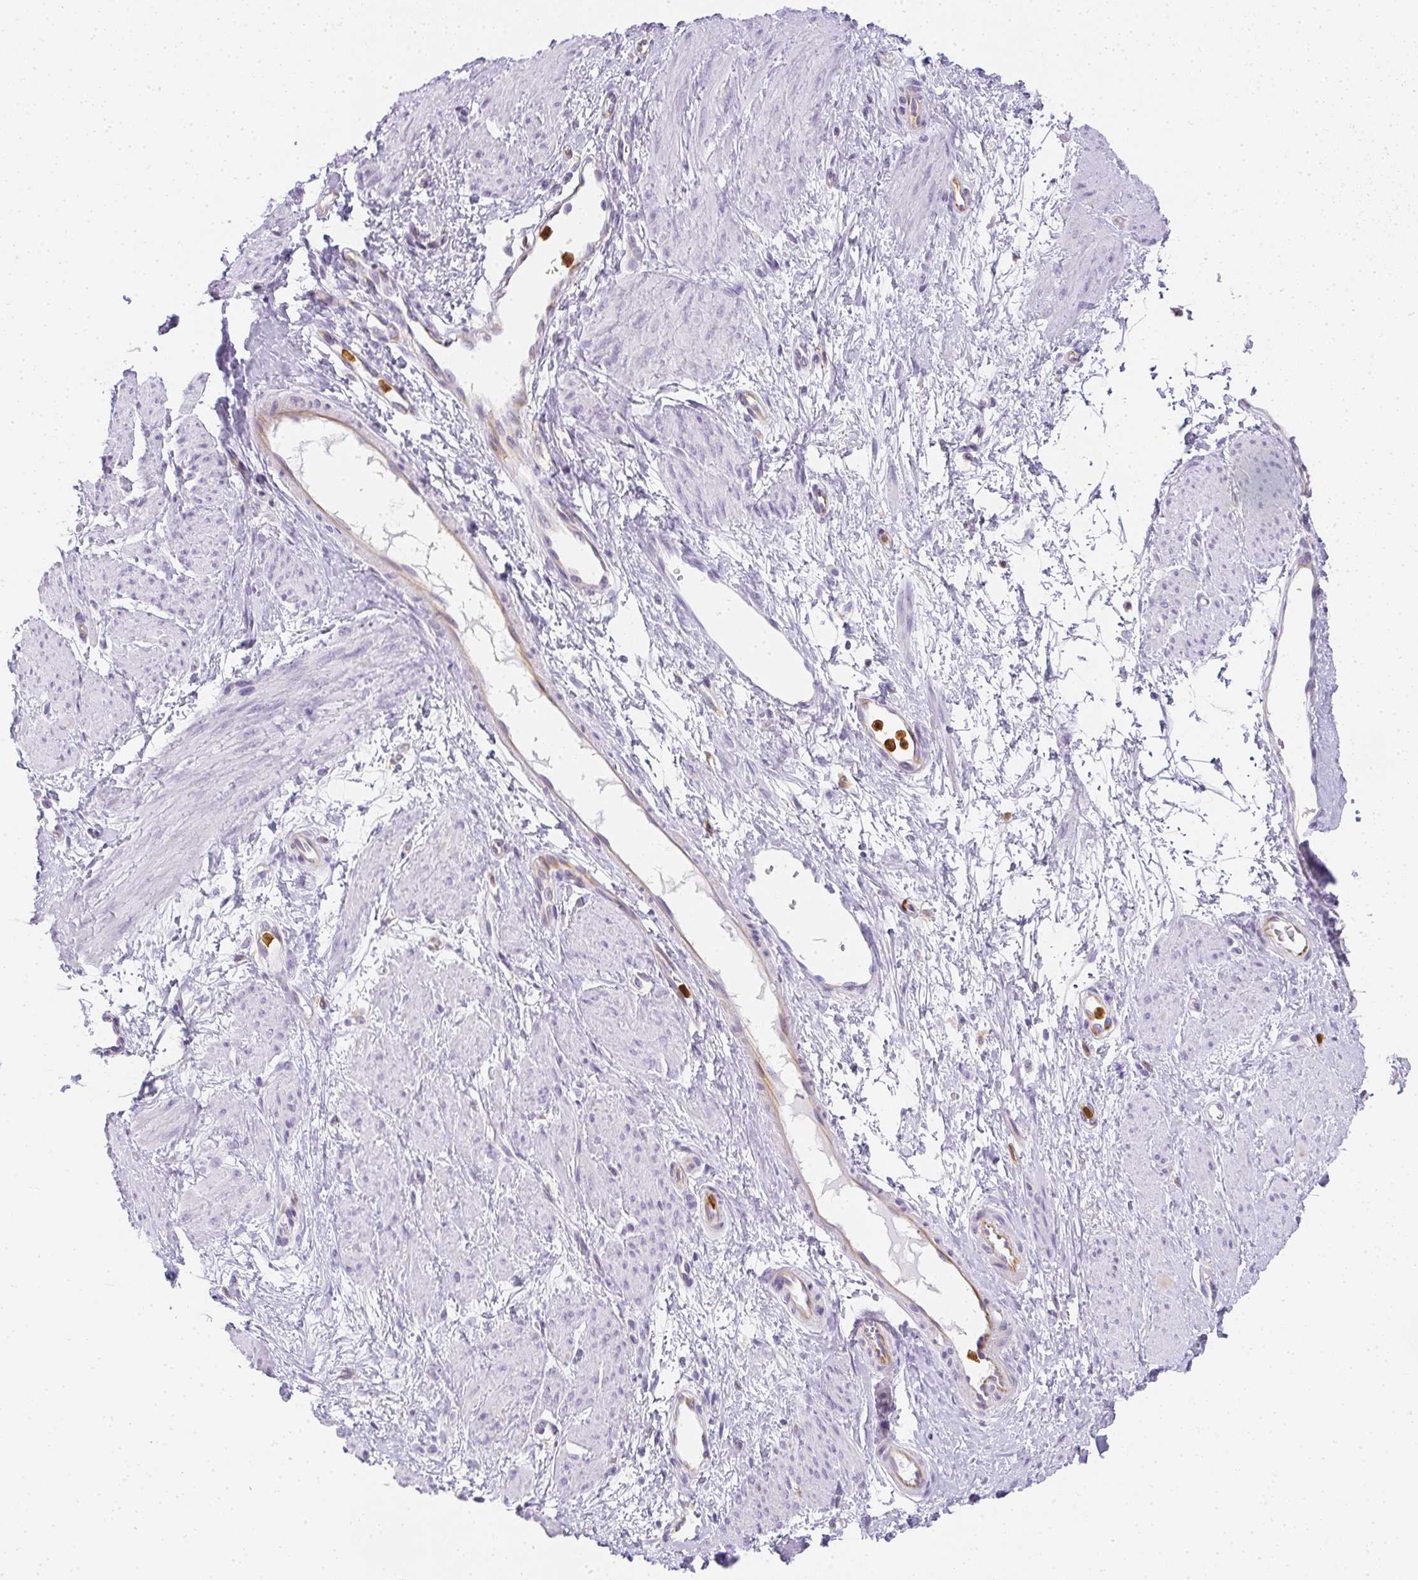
{"staining": {"intensity": "negative", "quantity": "none", "location": "none"}, "tissue": "smooth muscle", "cell_type": "Smooth muscle cells", "image_type": "normal", "snomed": [{"axis": "morphology", "description": "Normal tissue, NOS"}, {"axis": "topography", "description": "Smooth muscle"}, {"axis": "topography", "description": "Uterus"}], "caption": "The image displays no significant staining in smooth muscle cells of smooth muscle.", "gene": "HK3", "patient": {"sex": "female", "age": 39}}